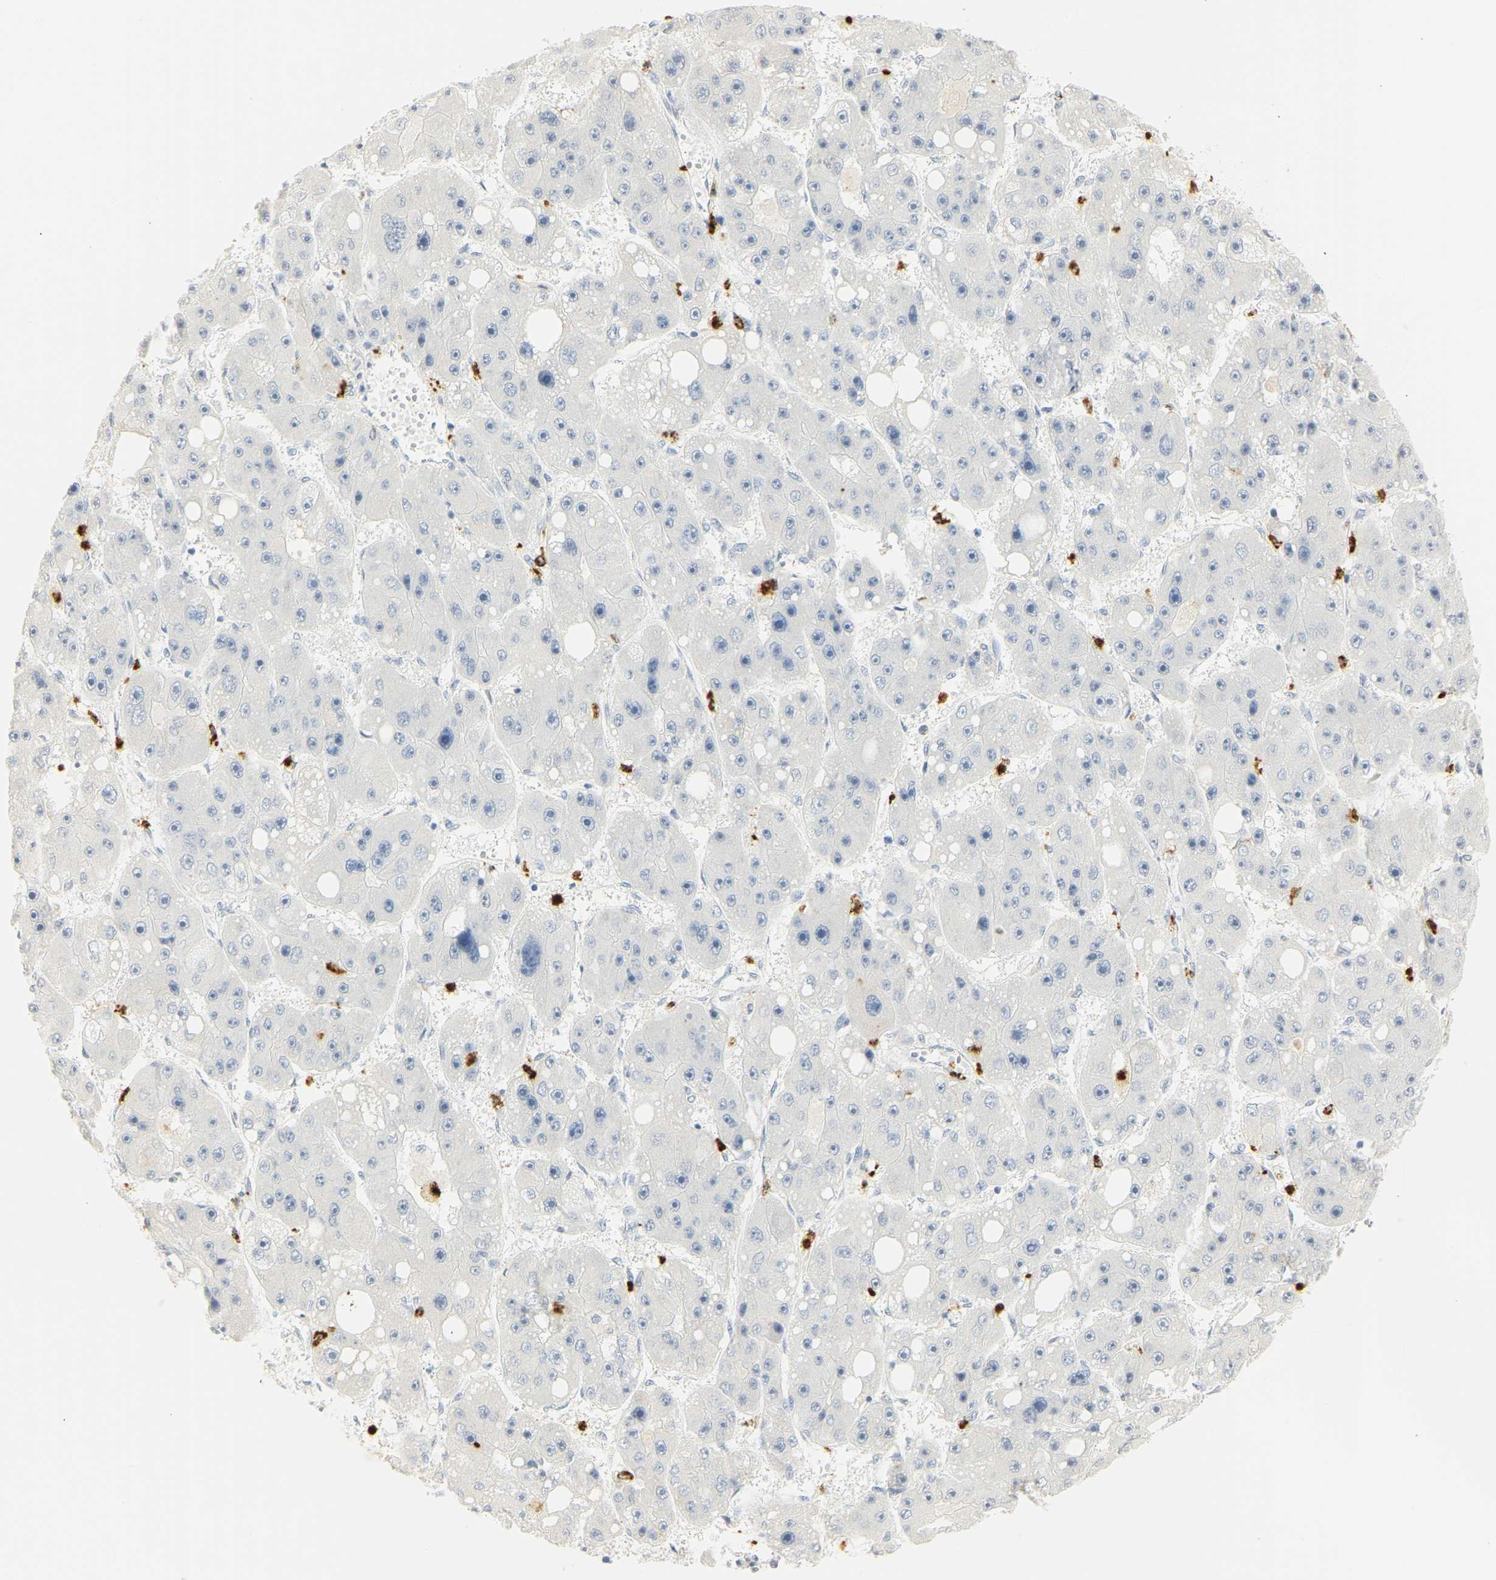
{"staining": {"intensity": "negative", "quantity": "none", "location": "none"}, "tissue": "liver cancer", "cell_type": "Tumor cells", "image_type": "cancer", "snomed": [{"axis": "morphology", "description": "Carcinoma, Hepatocellular, NOS"}, {"axis": "topography", "description": "Liver"}], "caption": "DAB (3,3'-diaminobenzidine) immunohistochemical staining of human liver cancer reveals no significant staining in tumor cells.", "gene": "MPO", "patient": {"sex": "female", "age": 61}}